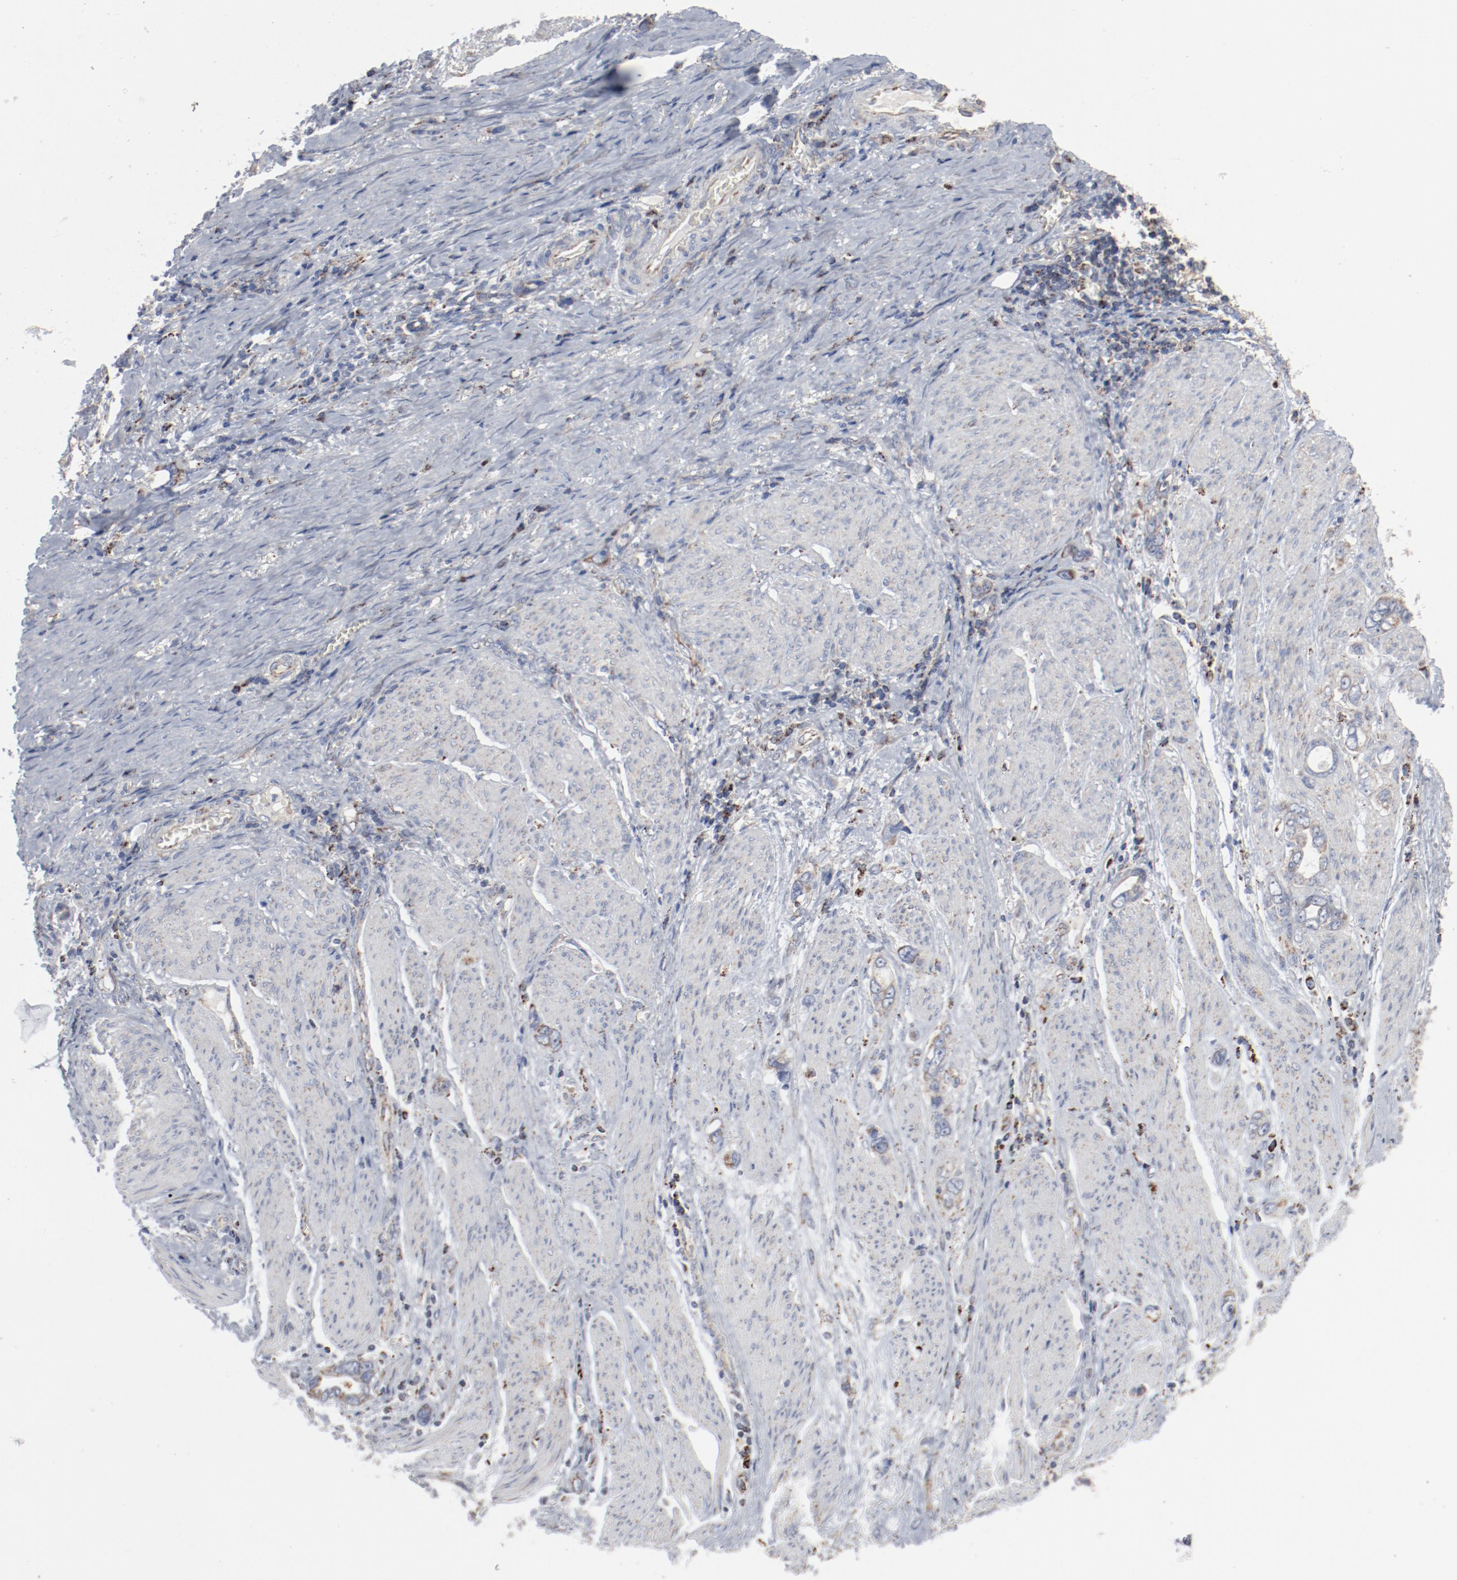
{"staining": {"intensity": "weak", "quantity": "<25%", "location": "cytoplasmic/membranous"}, "tissue": "stomach cancer", "cell_type": "Tumor cells", "image_type": "cancer", "snomed": [{"axis": "morphology", "description": "Adenocarcinoma, NOS"}, {"axis": "topography", "description": "Stomach"}], "caption": "Immunohistochemistry (IHC) of human stomach cancer (adenocarcinoma) demonstrates no positivity in tumor cells.", "gene": "SETD3", "patient": {"sex": "male", "age": 78}}